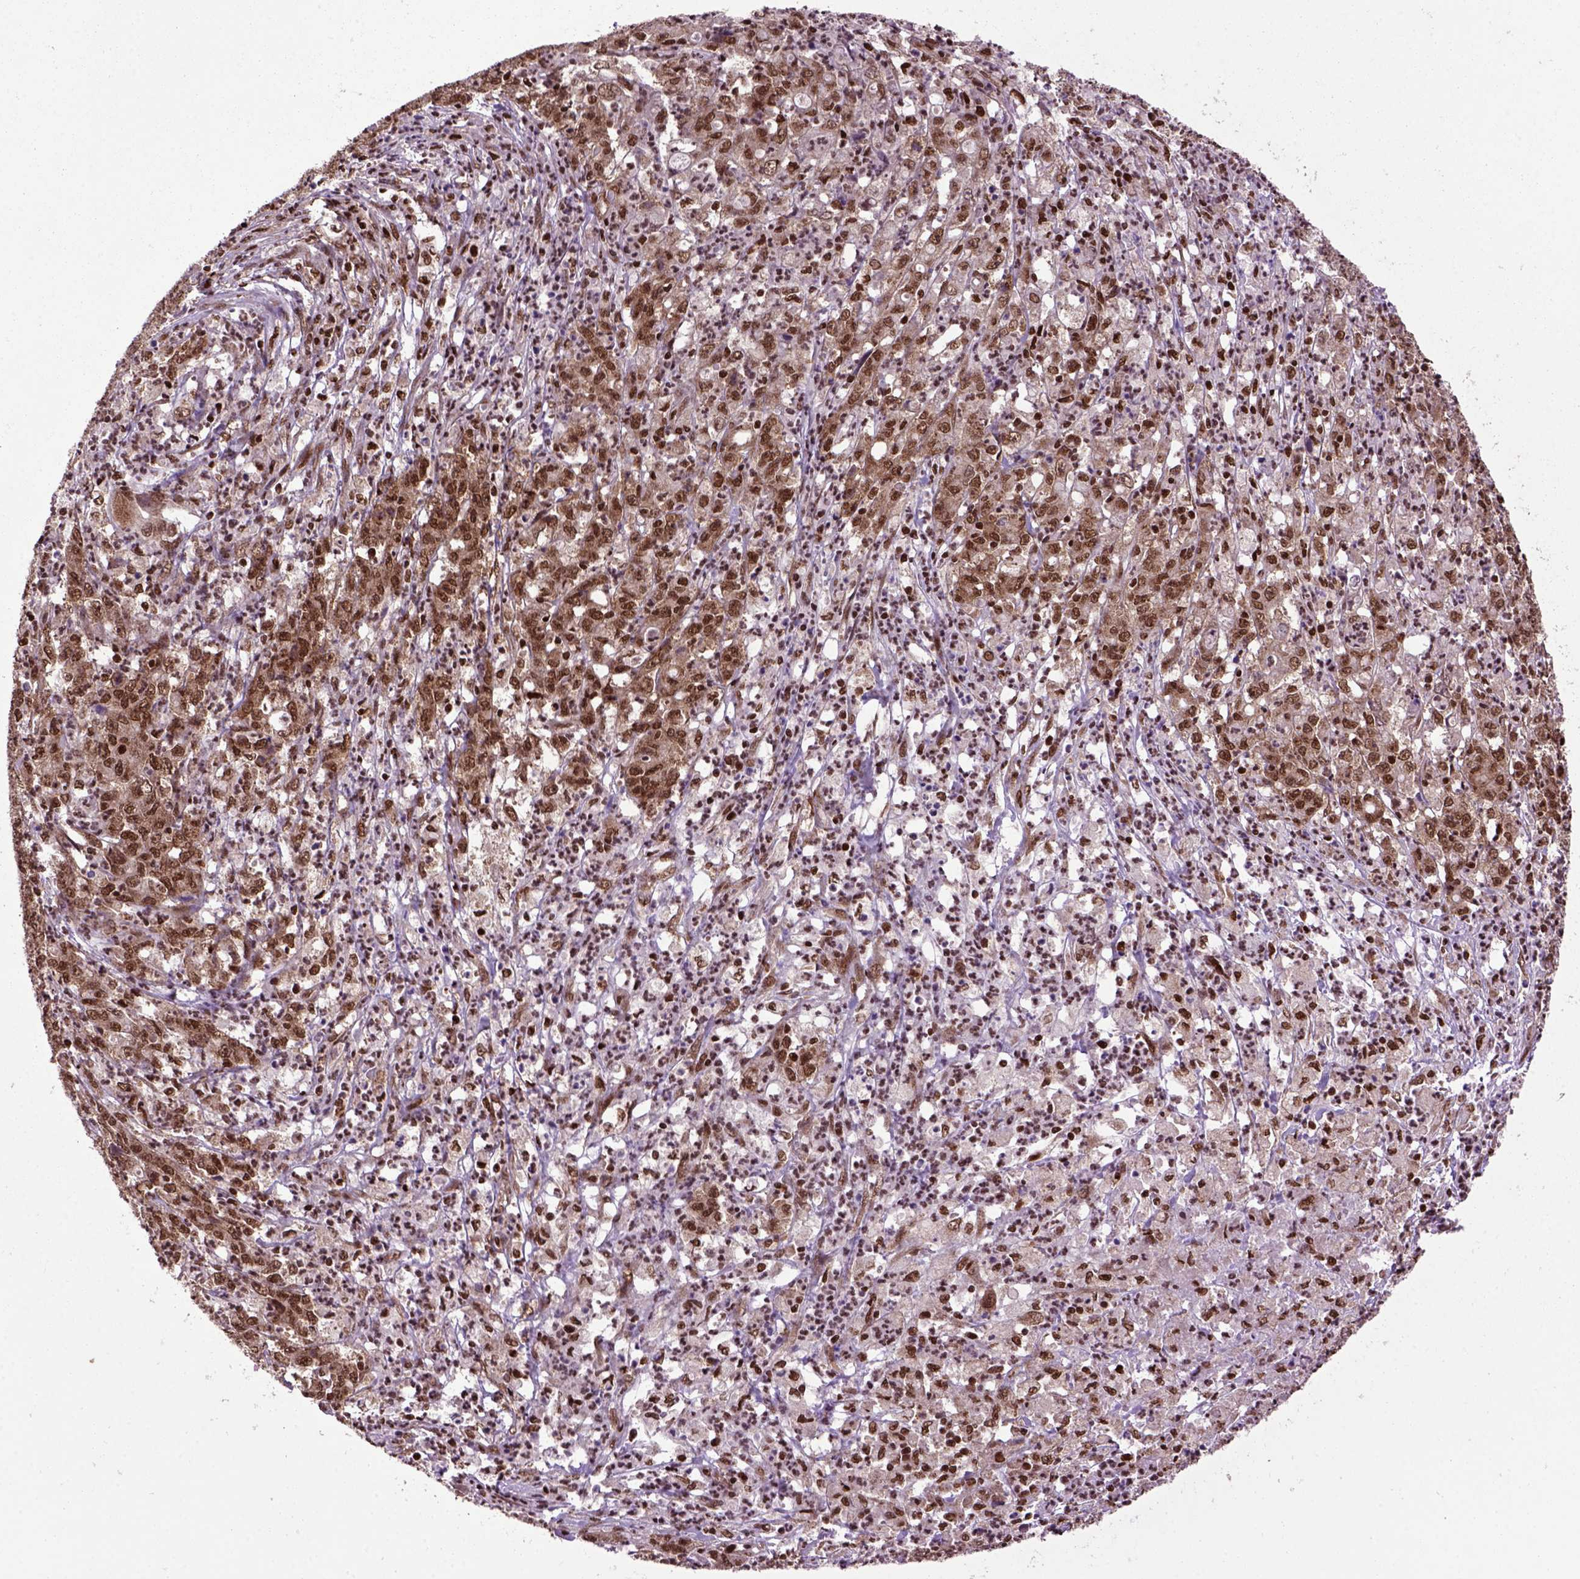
{"staining": {"intensity": "strong", "quantity": ">75%", "location": "cytoplasmic/membranous,nuclear"}, "tissue": "stomach cancer", "cell_type": "Tumor cells", "image_type": "cancer", "snomed": [{"axis": "morphology", "description": "Adenocarcinoma, NOS"}, {"axis": "topography", "description": "Stomach, lower"}], "caption": "Stomach cancer stained with a protein marker demonstrates strong staining in tumor cells.", "gene": "CELF1", "patient": {"sex": "female", "age": 71}}